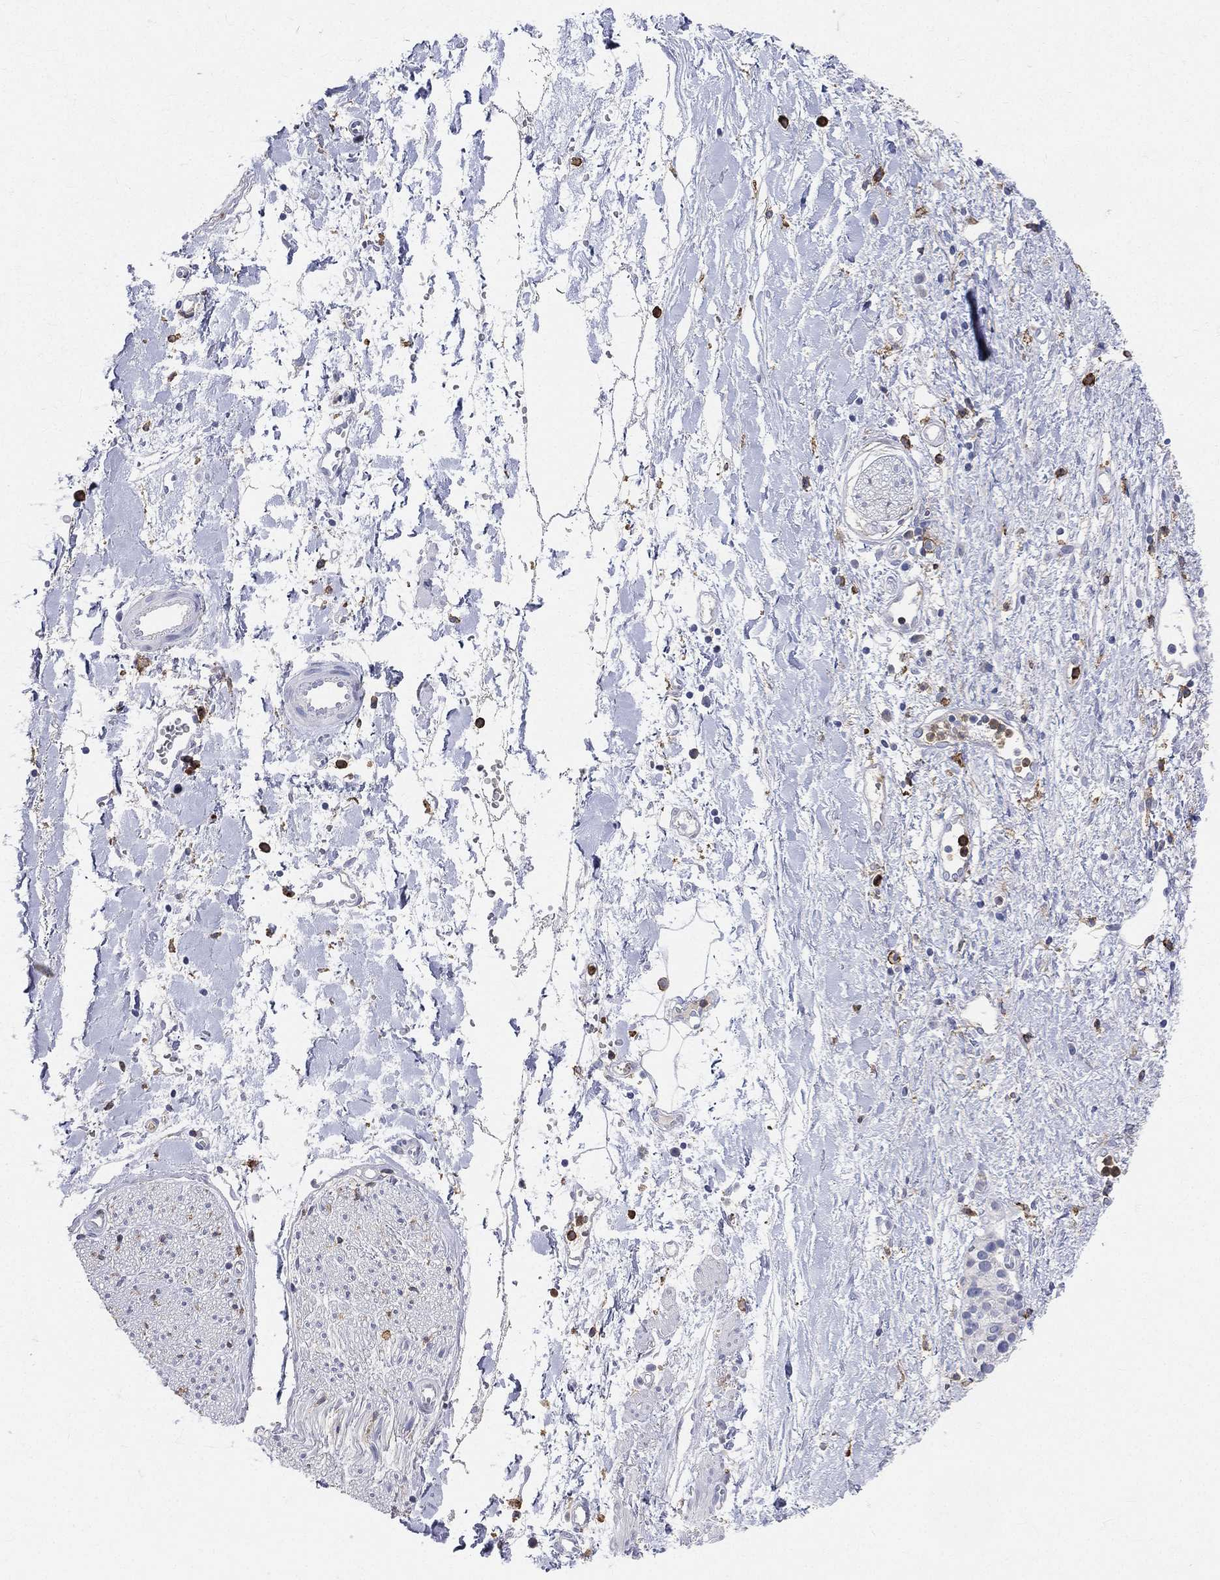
{"staining": {"intensity": "negative", "quantity": "none", "location": "none"}, "tissue": "soft tissue", "cell_type": "Fibroblasts", "image_type": "normal", "snomed": [{"axis": "morphology", "description": "Normal tissue, NOS"}, {"axis": "morphology", "description": "Adenocarcinoma, NOS"}, {"axis": "topography", "description": "Pancreas"}, {"axis": "topography", "description": "Peripheral nerve tissue"}], "caption": "Immunohistochemistry photomicrograph of normal soft tissue: soft tissue stained with DAB demonstrates no significant protein staining in fibroblasts. (Brightfield microscopy of DAB immunohistochemistry at high magnification).", "gene": "CD33", "patient": {"sex": "male", "age": 61}}